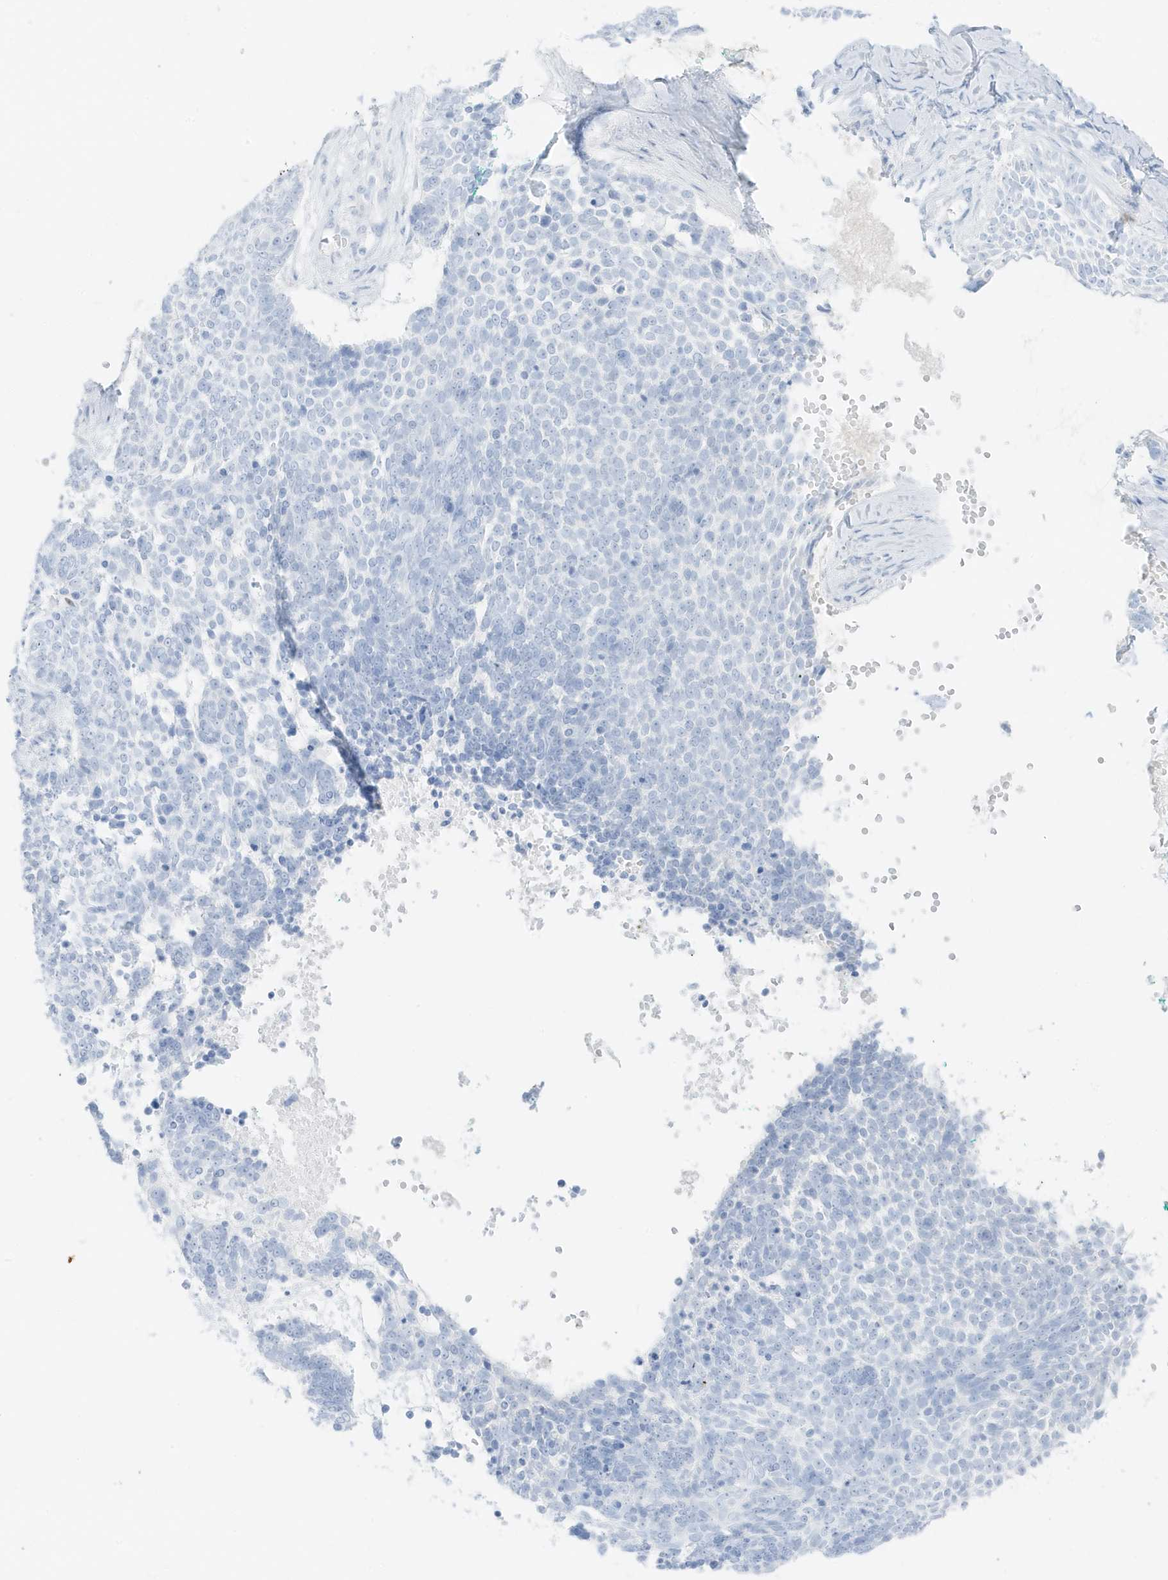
{"staining": {"intensity": "negative", "quantity": "none", "location": "none"}, "tissue": "skin cancer", "cell_type": "Tumor cells", "image_type": "cancer", "snomed": [{"axis": "morphology", "description": "Basal cell carcinoma"}, {"axis": "topography", "description": "Skin"}], "caption": "This is an immunohistochemistry photomicrograph of human skin cancer (basal cell carcinoma). There is no staining in tumor cells.", "gene": "SLC22A13", "patient": {"sex": "female", "age": 81}}